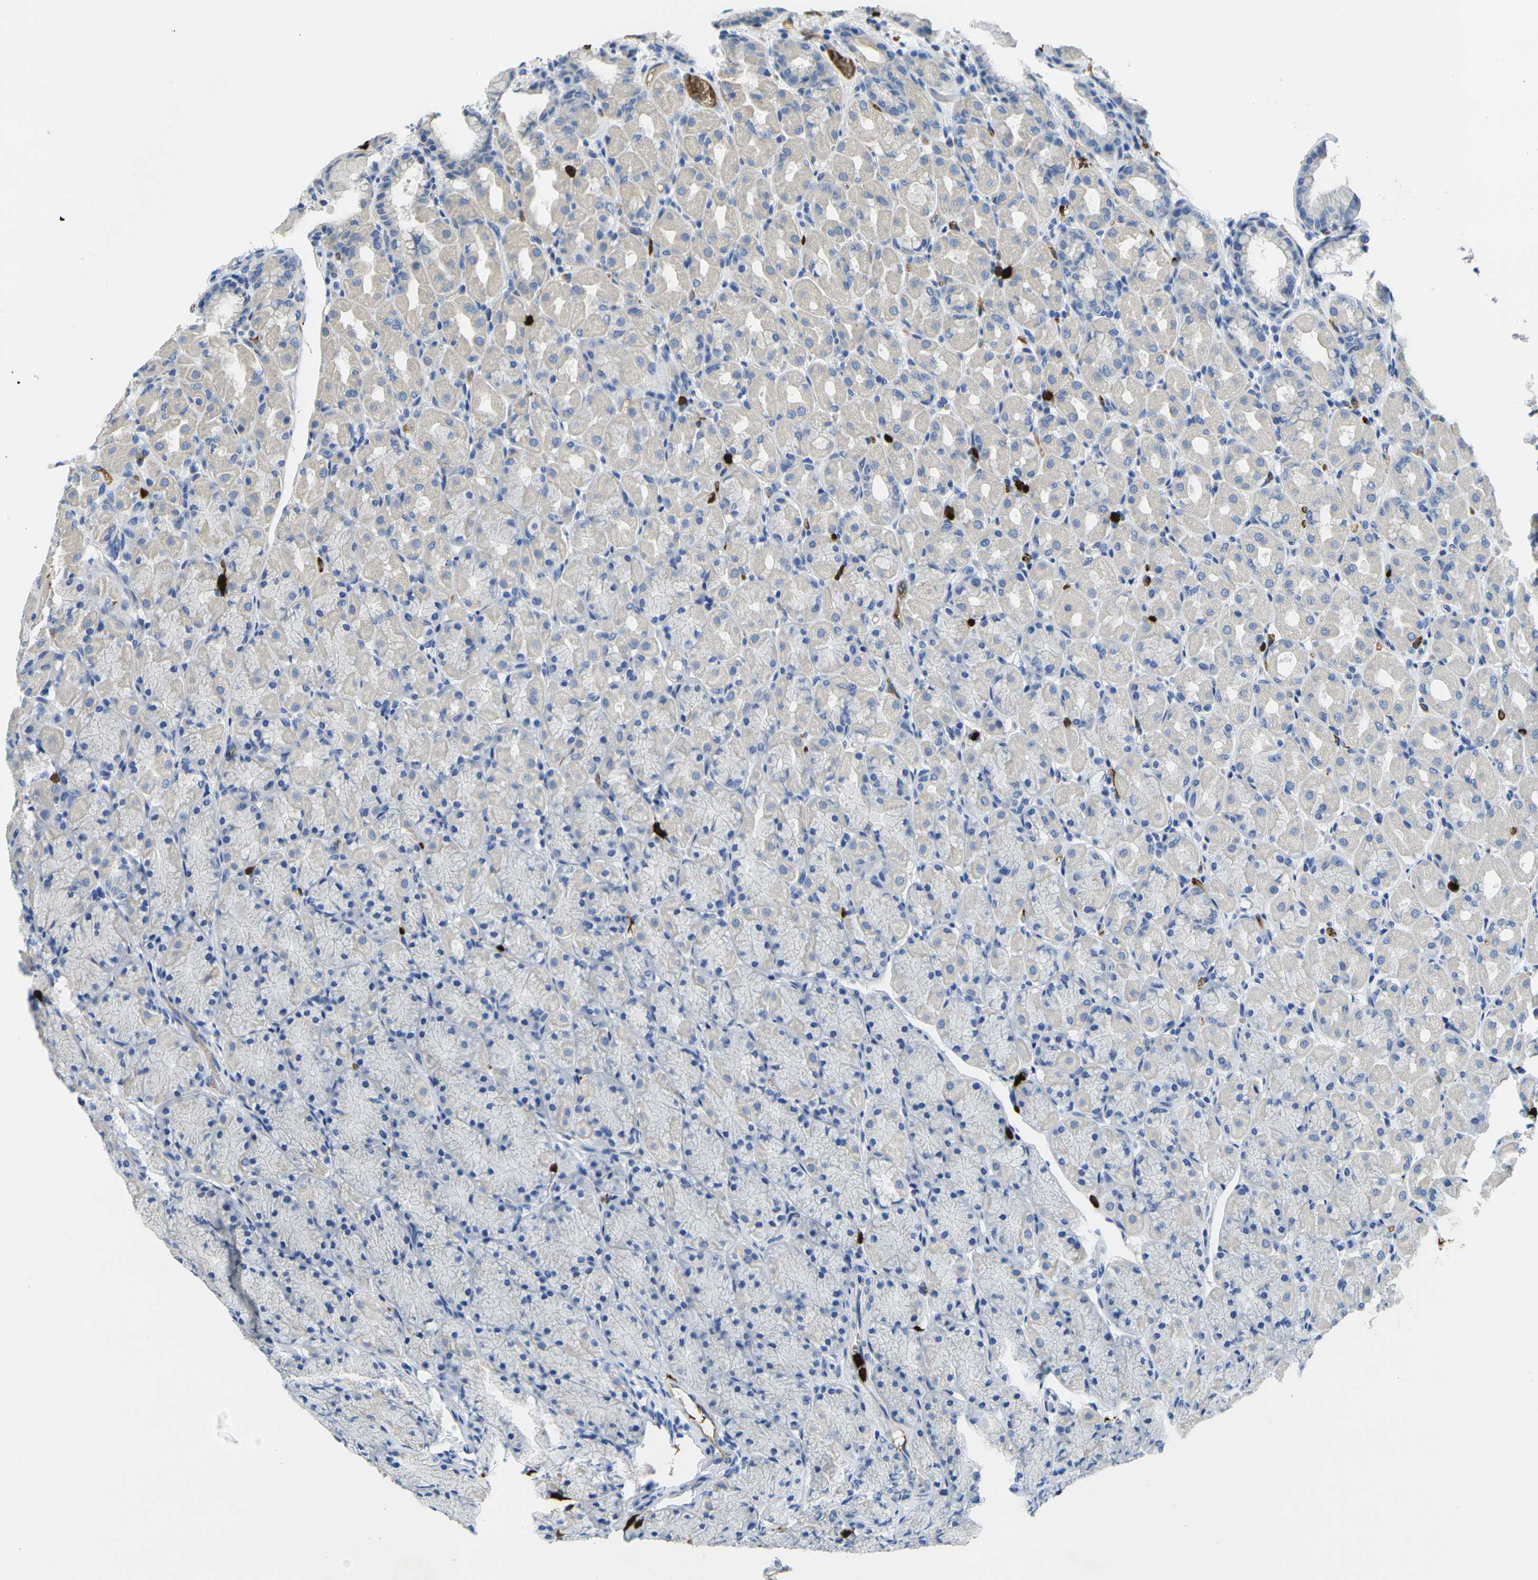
{"staining": {"intensity": "weak", "quantity": "<25%", "location": "cytoplasmic/membranous"}, "tissue": "stomach", "cell_type": "Glandular cells", "image_type": "normal", "snomed": [{"axis": "morphology", "description": "Normal tissue, NOS"}, {"axis": "topography", "description": "Stomach, upper"}], "caption": "Immunohistochemistry (IHC) micrograph of normal stomach: stomach stained with DAB (3,3'-diaminobenzidine) demonstrates no significant protein positivity in glandular cells.", "gene": "S100A9", "patient": {"sex": "female", "age": 56}}